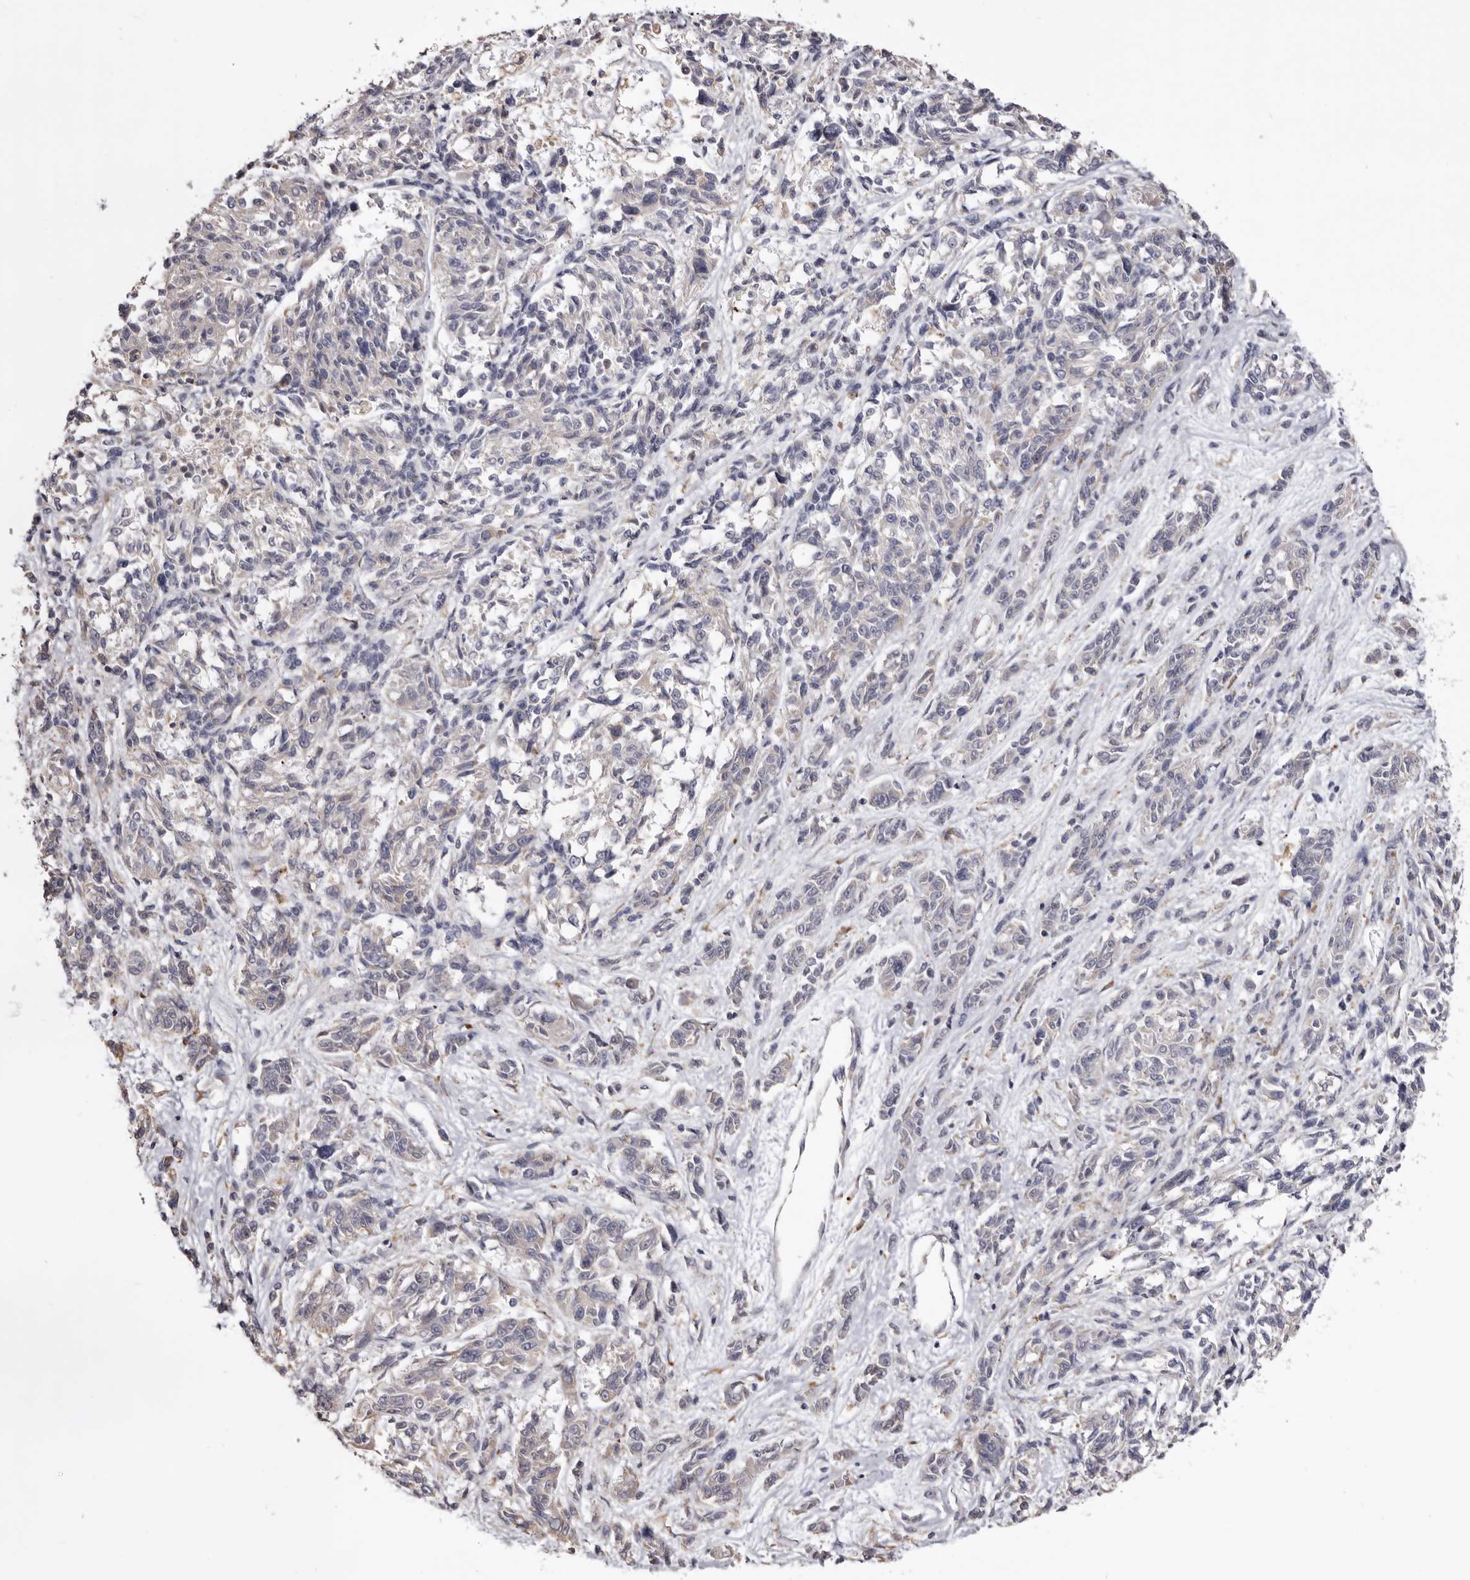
{"staining": {"intensity": "negative", "quantity": "none", "location": "none"}, "tissue": "melanoma", "cell_type": "Tumor cells", "image_type": "cancer", "snomed": [{"axis": "morphology", "description": "Malignant melanoma, NOS"}, {"axis": "topography", "description": "Skin"}], "caption": "Histopathology image shows no significant protein positivity in tumor cells of malignant melanoma.", "gene": "PIGX", "patient": {"sex": "male", "age": 53}}